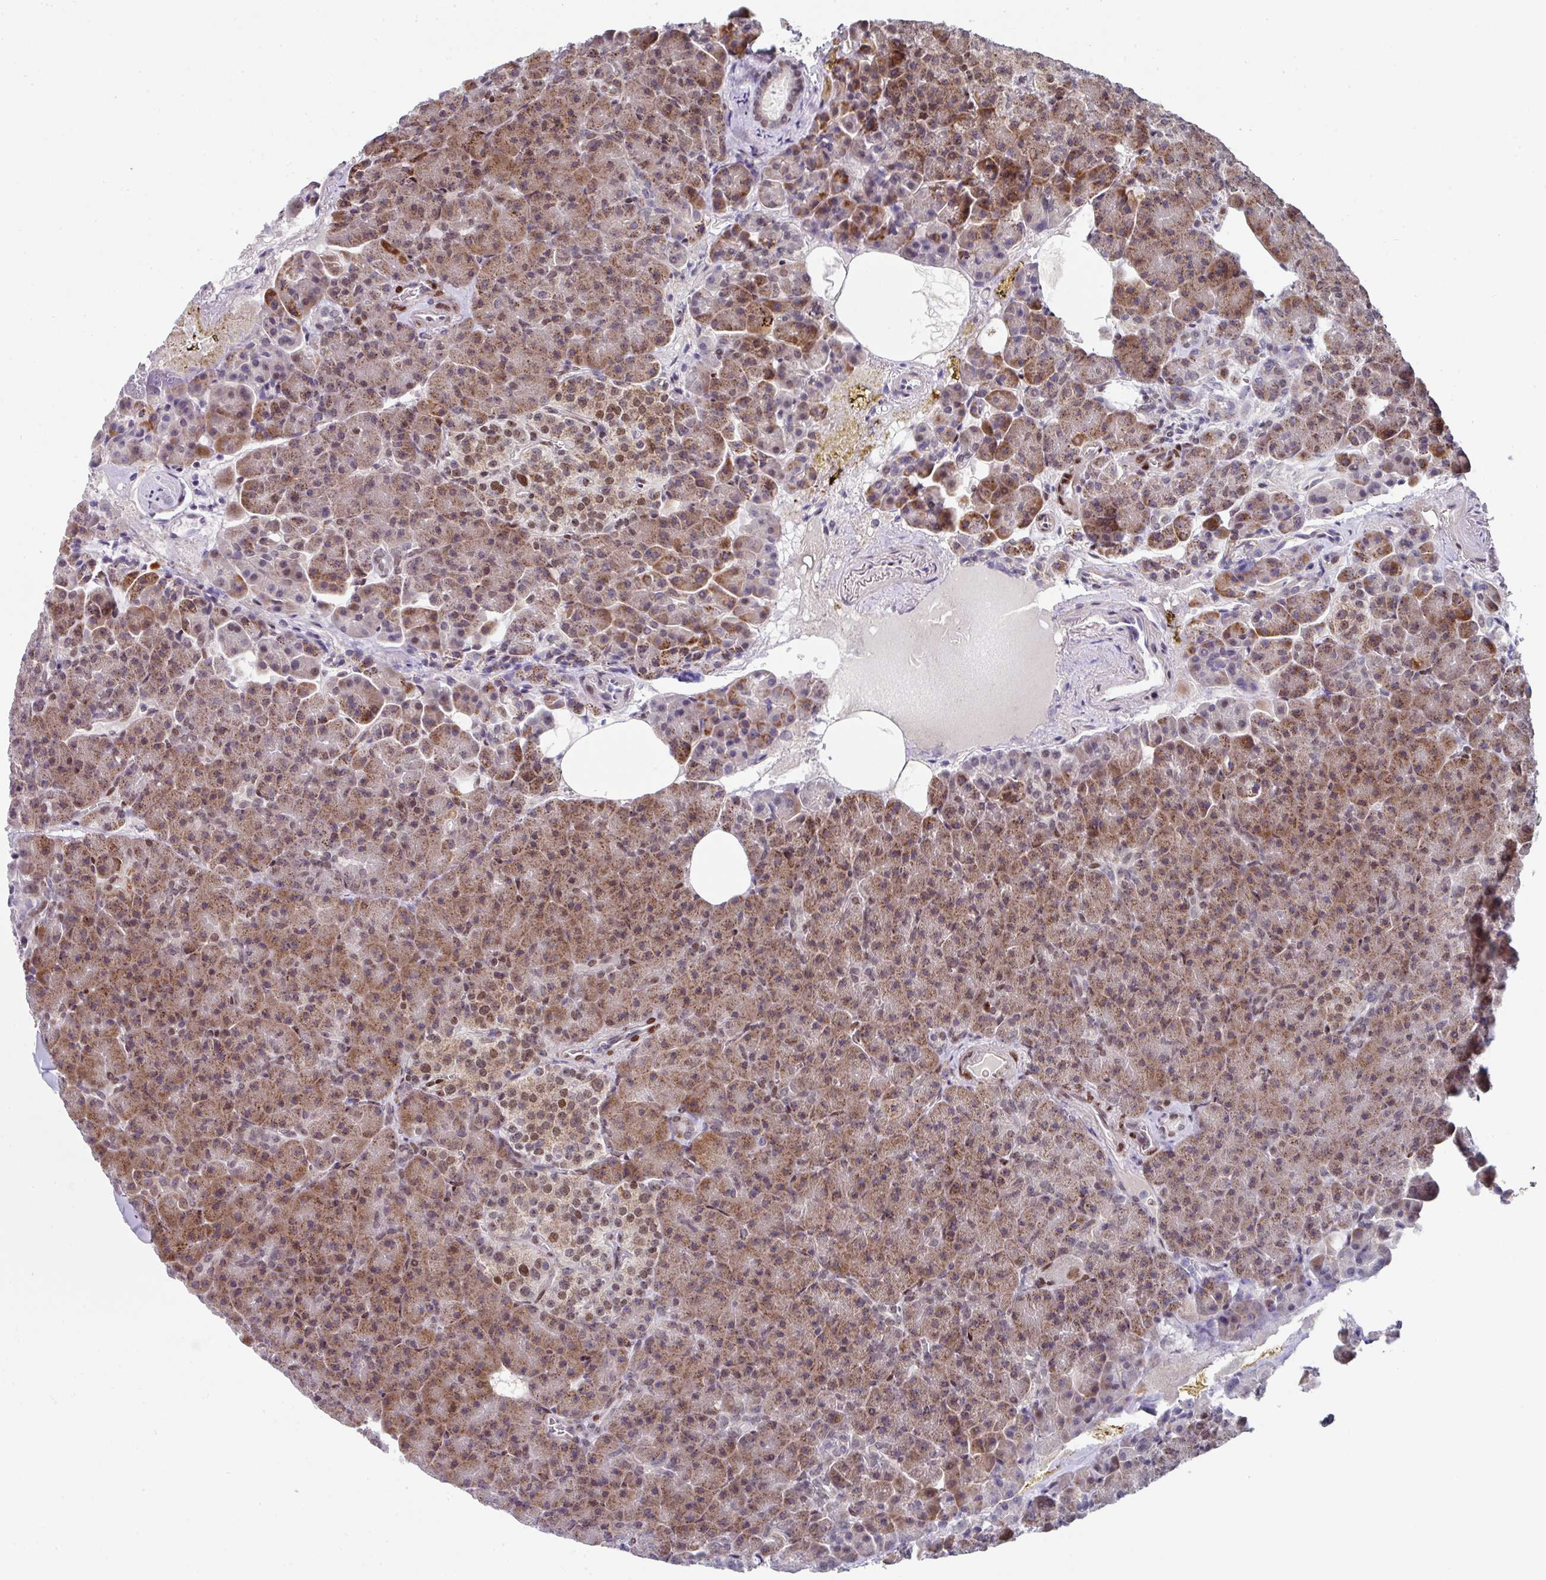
{"staining": {"intensity": "moderate", "quantity": ">75%", "location": "cytoplasmic/membranous"}, "tissue": "pancreas", "cell_type": "Exocrine glandular cells", "image_type": "normal", "snomed": [{"axis": "morphology", "description": "Normal tissue, NOS"}, {"axis": "topography", "description": "Pancreas"}], "caption": "A high-resolution photomicrograph shows immunohistochemistry (IHC) staining of benign pancreas, which exhibits moderate cytoplasmic/membranous staining in about >75% of exocrine glandular cells. (DAB = brown stain, brightfield microscopy at high magnification).", "gene": "CBX7", "patient": {"sex": "female", "age": 74}}